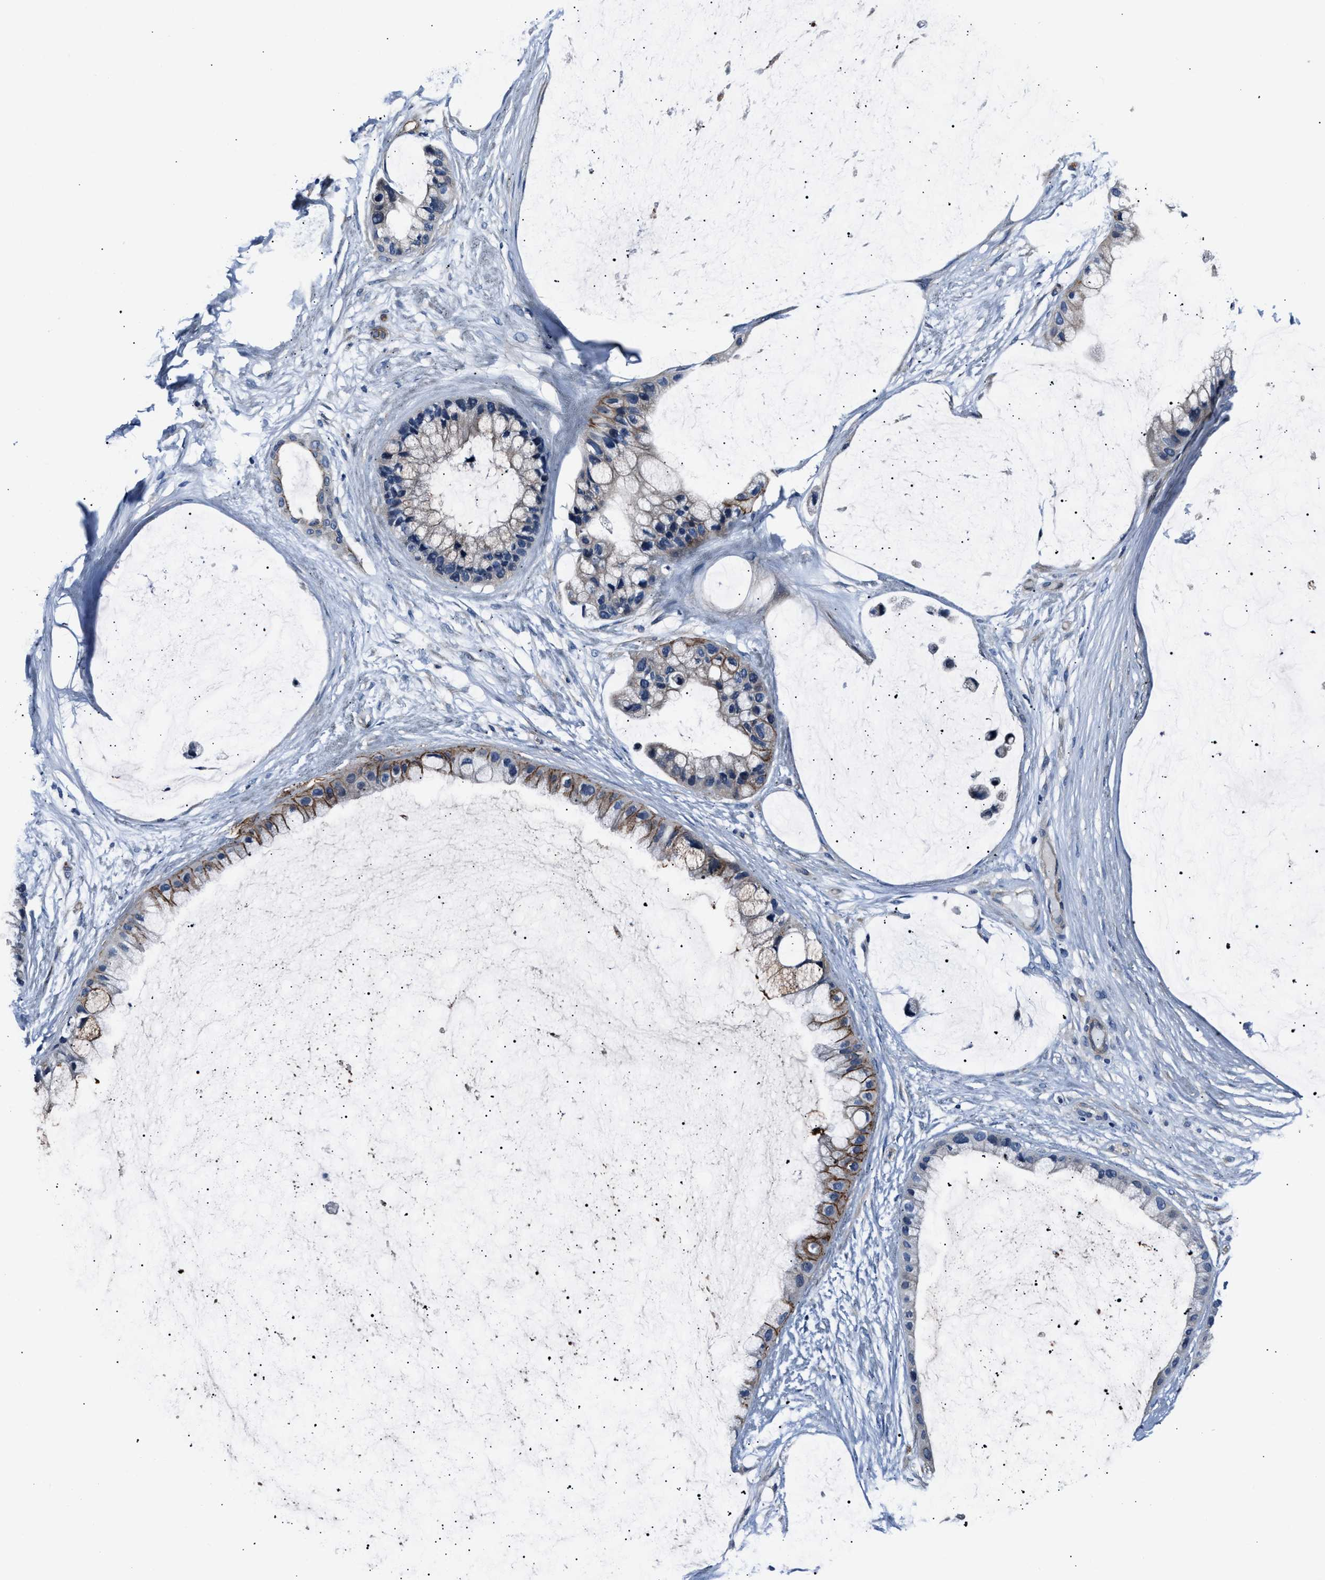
{"staining": {"intensity": "moderate", "quantity": "<25%", "location": "cytoplasmic/membranous"}, "tissue": "ovarian cancer", "cell_type": "Tumor cells", "image_type": "cancer", "snomed": [{"axis": "morphology", "description": "Cystadenocarcinoma, mucinous, NOS"}, {"axis": "topography", "description": "Ovary"}], "caption": "Moderate cytoplasmic/membranous positivity for a protein is identified in approximately <25% of tumor cells of ovarian mucinous cystadenocarcinoma using IHC.", "gene": "MPDZ", "patient": {"sex": "female", "age": 39}}